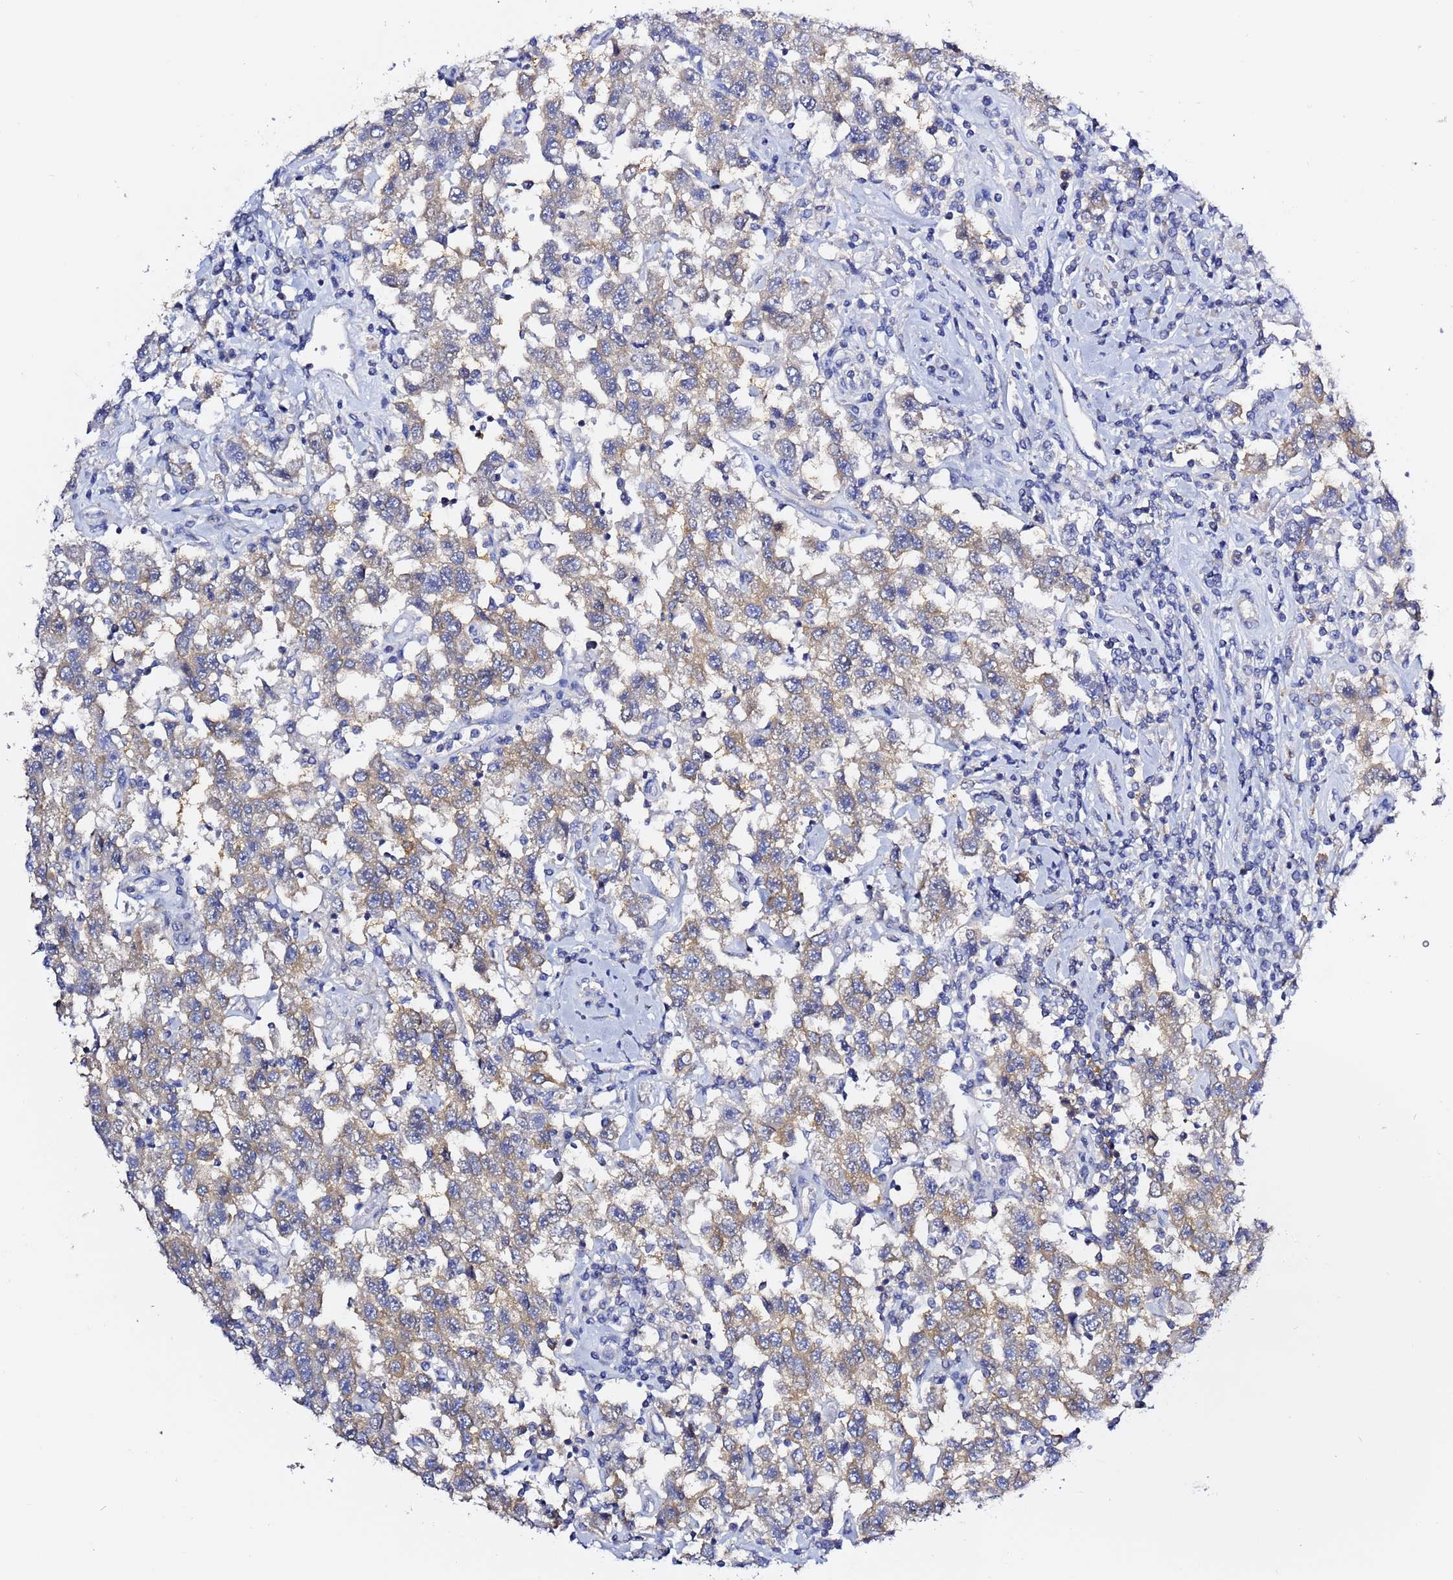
{"staining": {"intensity": "weak", "quantity": ">75%", "location": "cytoplasmic/membranous"}, "tissue": "testis cancer", "cell_type": "Tumor cells", "image_type": "cancer", "snomed": [{"axis": "morphology", "description": "Seminoma, NOS"}, {"axis": "topography", "description": "Testis"}], "caption": "IHC of human testis cancer displays low levels of weak cytoplasmic/membranous expression in about >75% of tumor cells. (Stains: DAB in brown, nuclei in blue, Microscopy: brightfield microscopy at high magnification).", "gene": "LENG1", "patient": {"sex": "male", "age": 41}}